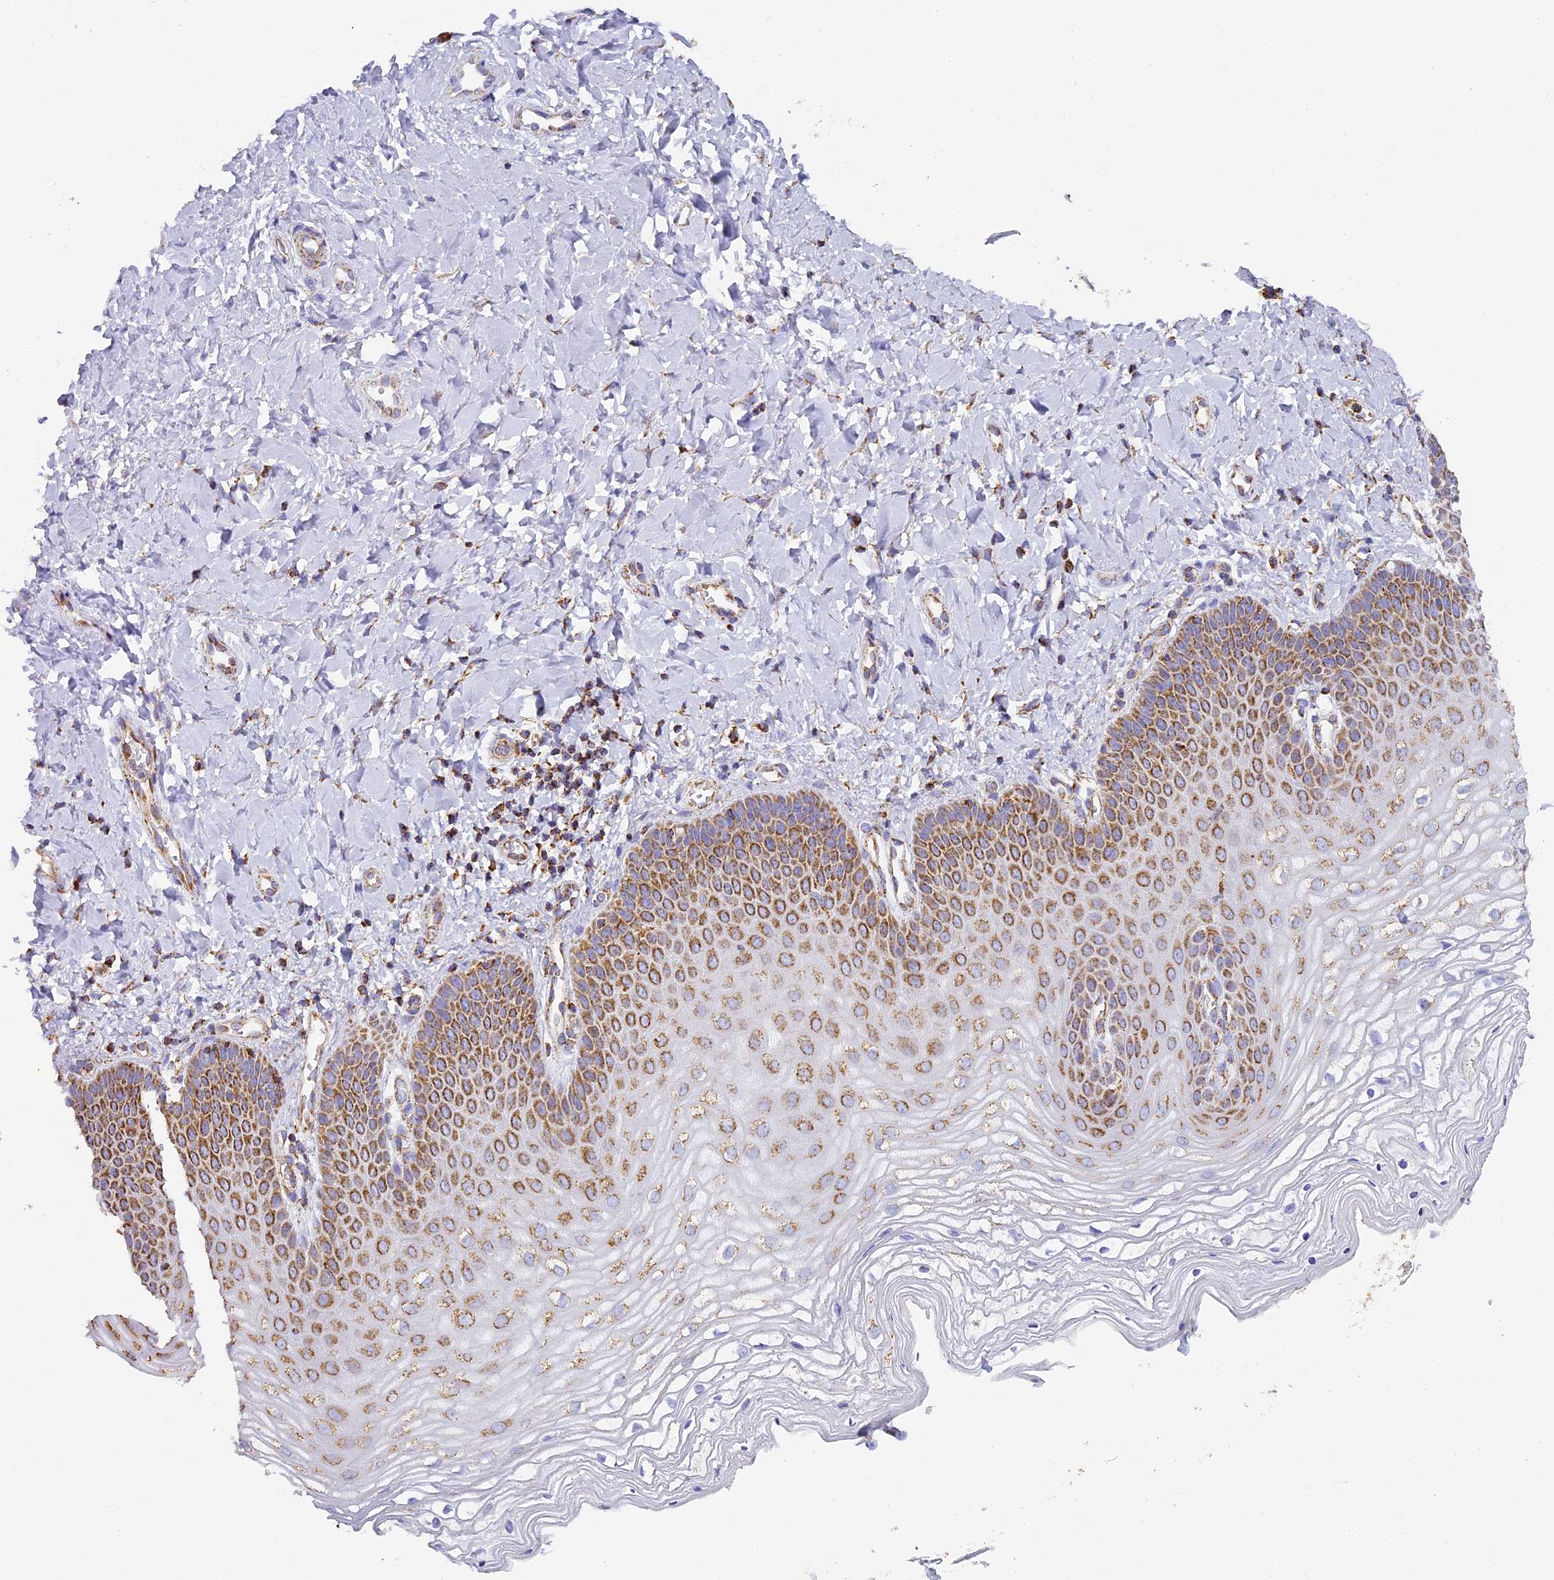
{"staining": {"intensity": "moderate", "quantity": ">75%", "location": "cytoplasmic/membranous"}, "tissue": "vagina", "cell_type": "Squamous epithelial cells", "image_type": "normal", "snomed": [{"axis": "morphology", "description": "Normal tissue, NOS"}, {"axis": "topography", "description": "Vagina"}, {"axis": "topography", "description": "Cervix"}], "caption": "Normal vagina reveals moderate cytoplasmic/membranous staining in approximately >75% of squamous epithelial cells, visualized by immunohistochemistry.", "gene": "STK17A", "patient": {"sex": "female", "age": 40}}